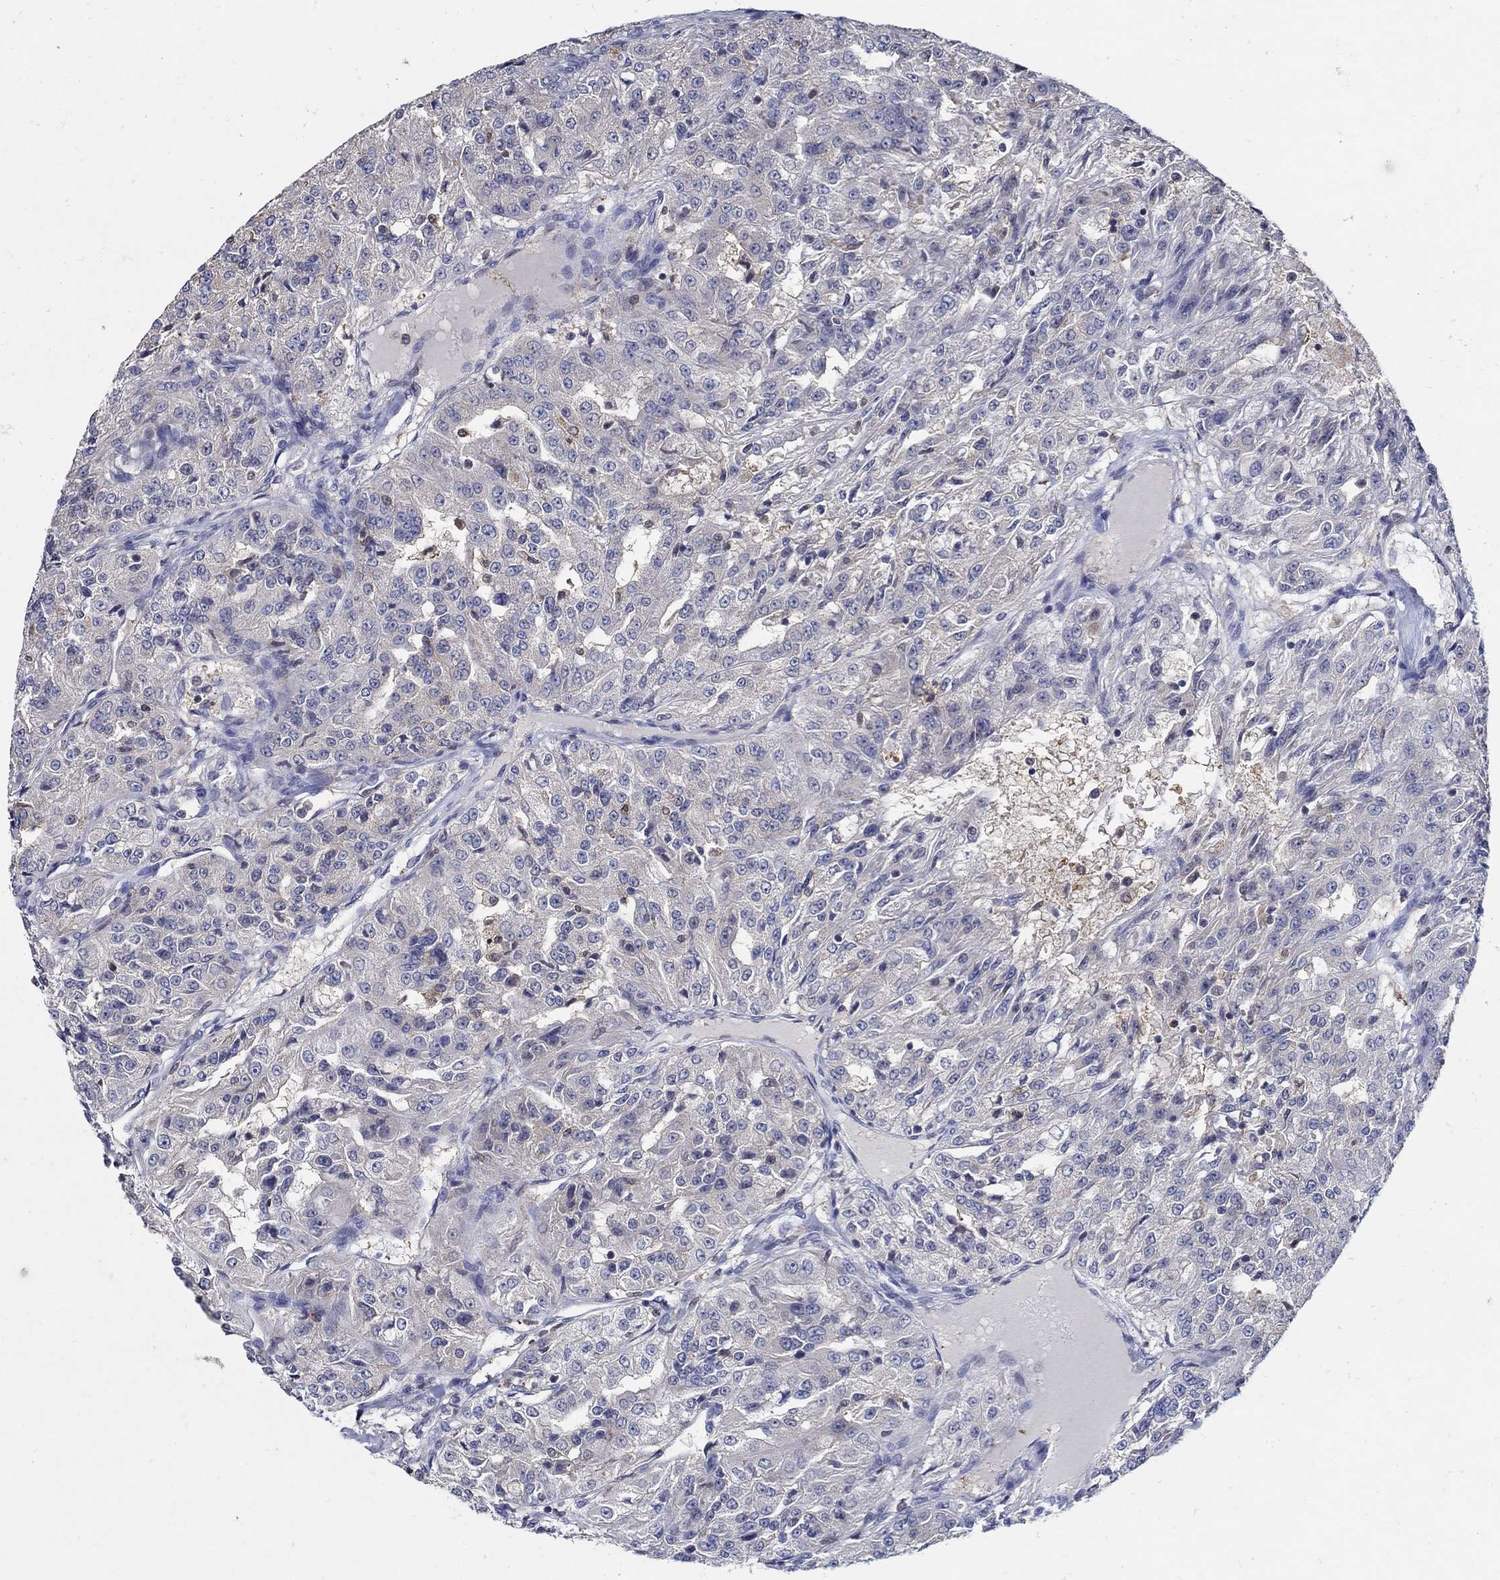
{"staining": {"intensity": "negative", "quantity": "none", "location": "none"}, "tissue": "renal cancer", "cell_type": "Tumor cells", "image_type": "cancer", "snomed": [{"axis": "morphology", "description": "Adenocarcinoma, NOS"}, {"axis": "topography", "description": "Kidney"}], "caption": "Immunohistochemistry photomicrograph of neoplastic tissue: renal cancer (adenocarcinoma) stained with DAB (3,3'-diaminobenzidine) shows no significant protein staining in tumor cells.", "gene": "MTHFR", "patient": {"sex": "female", "age": 63}}